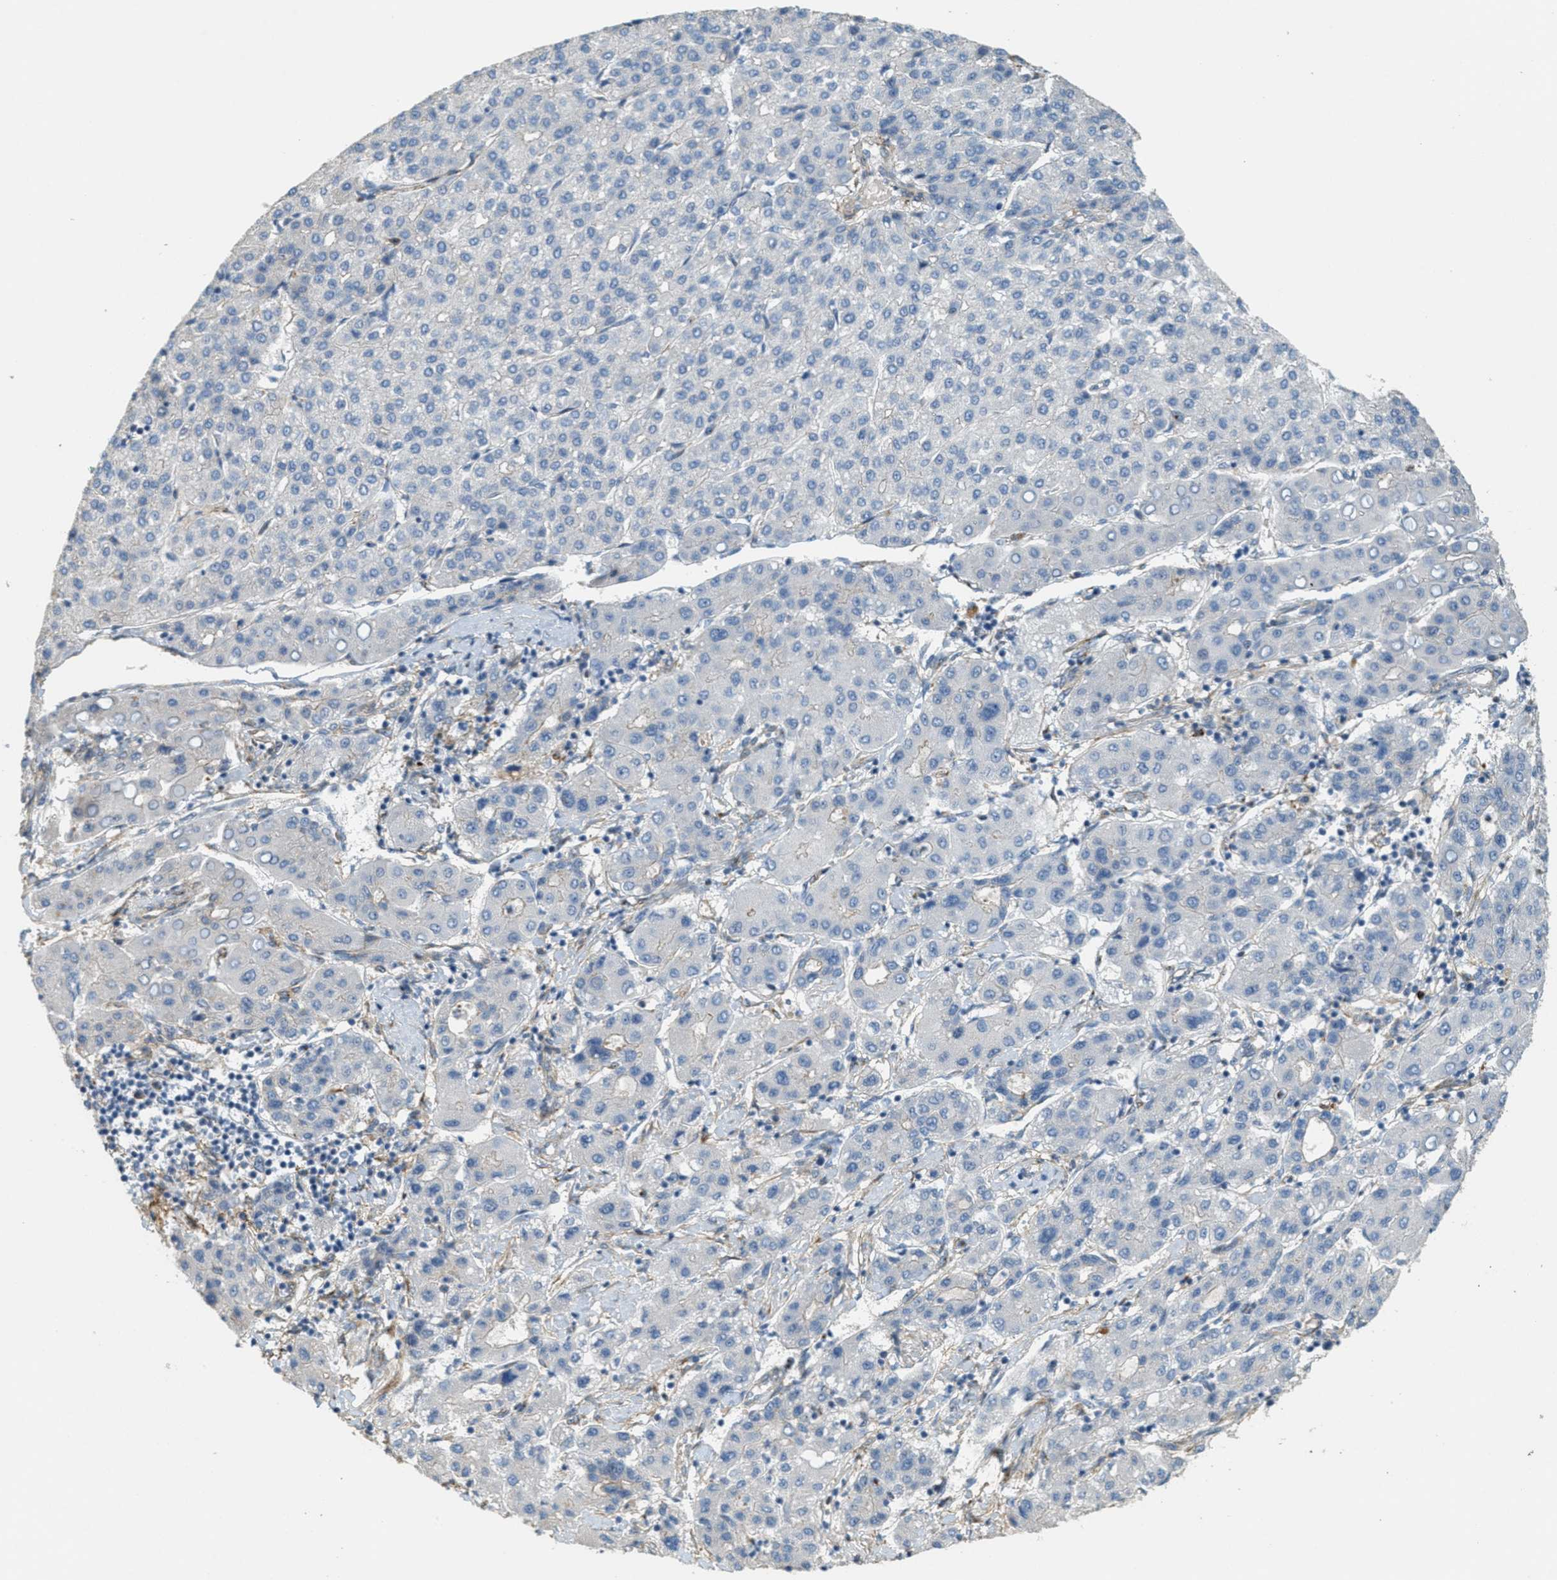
{"staining": {"intensity": "negative", "quantity": "none", "location": "none"}, "tissue": "liver cancer", "cell_type": "Tumor cells", "image_type": "cancer", "snomed": [{"axis": "morphology", "description": "Carcinoma, Hepatocellular, NOS"}, {"axis": "topography", "description": "Liver"}], "caption": "An IHC image of liver cancer is shown. There is no staining in tumor cells of liver cancer.", "gene": "ADCY5", "patient": {"sex": "male", "age": 65}}